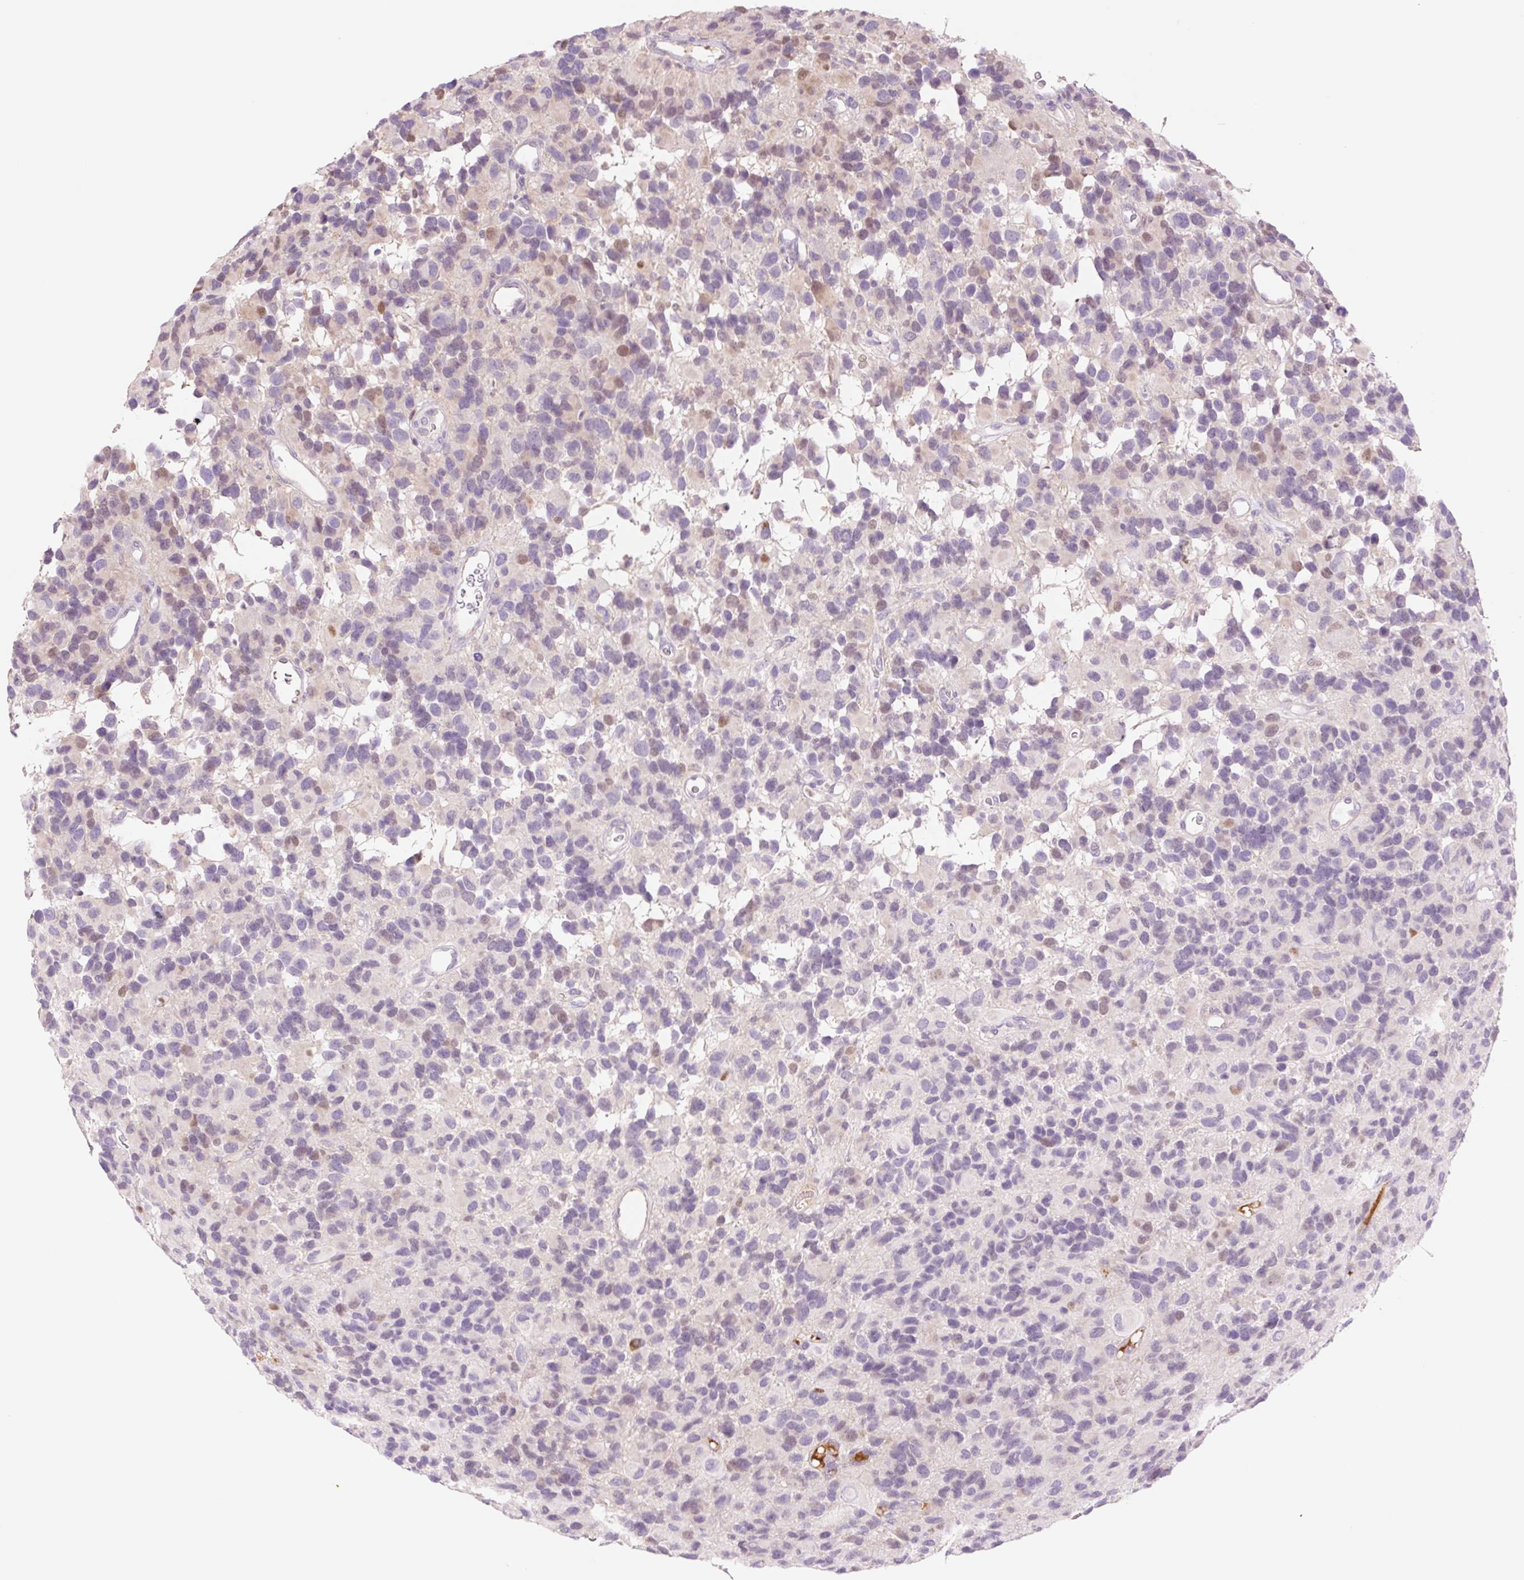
{"staining": {"intensity": "weak", "quantity": "<25%", "location": "cytoplasmic/membranous,nuclear"}, "tissue": "glioma", "cell_type": "Tumor cells", "image_type": "cancer", "snomed": [{"axis": "morphology", "description": "Glioma, malignant, High grade"}, {"axis": "topography", "description": "Brain"}], "caption": "DAB immunohistochemical staining of human glioma shows no significant staining in tumor cells.", "gene": "HEBP1", "patient": {"sex": "male", "age": 77}}